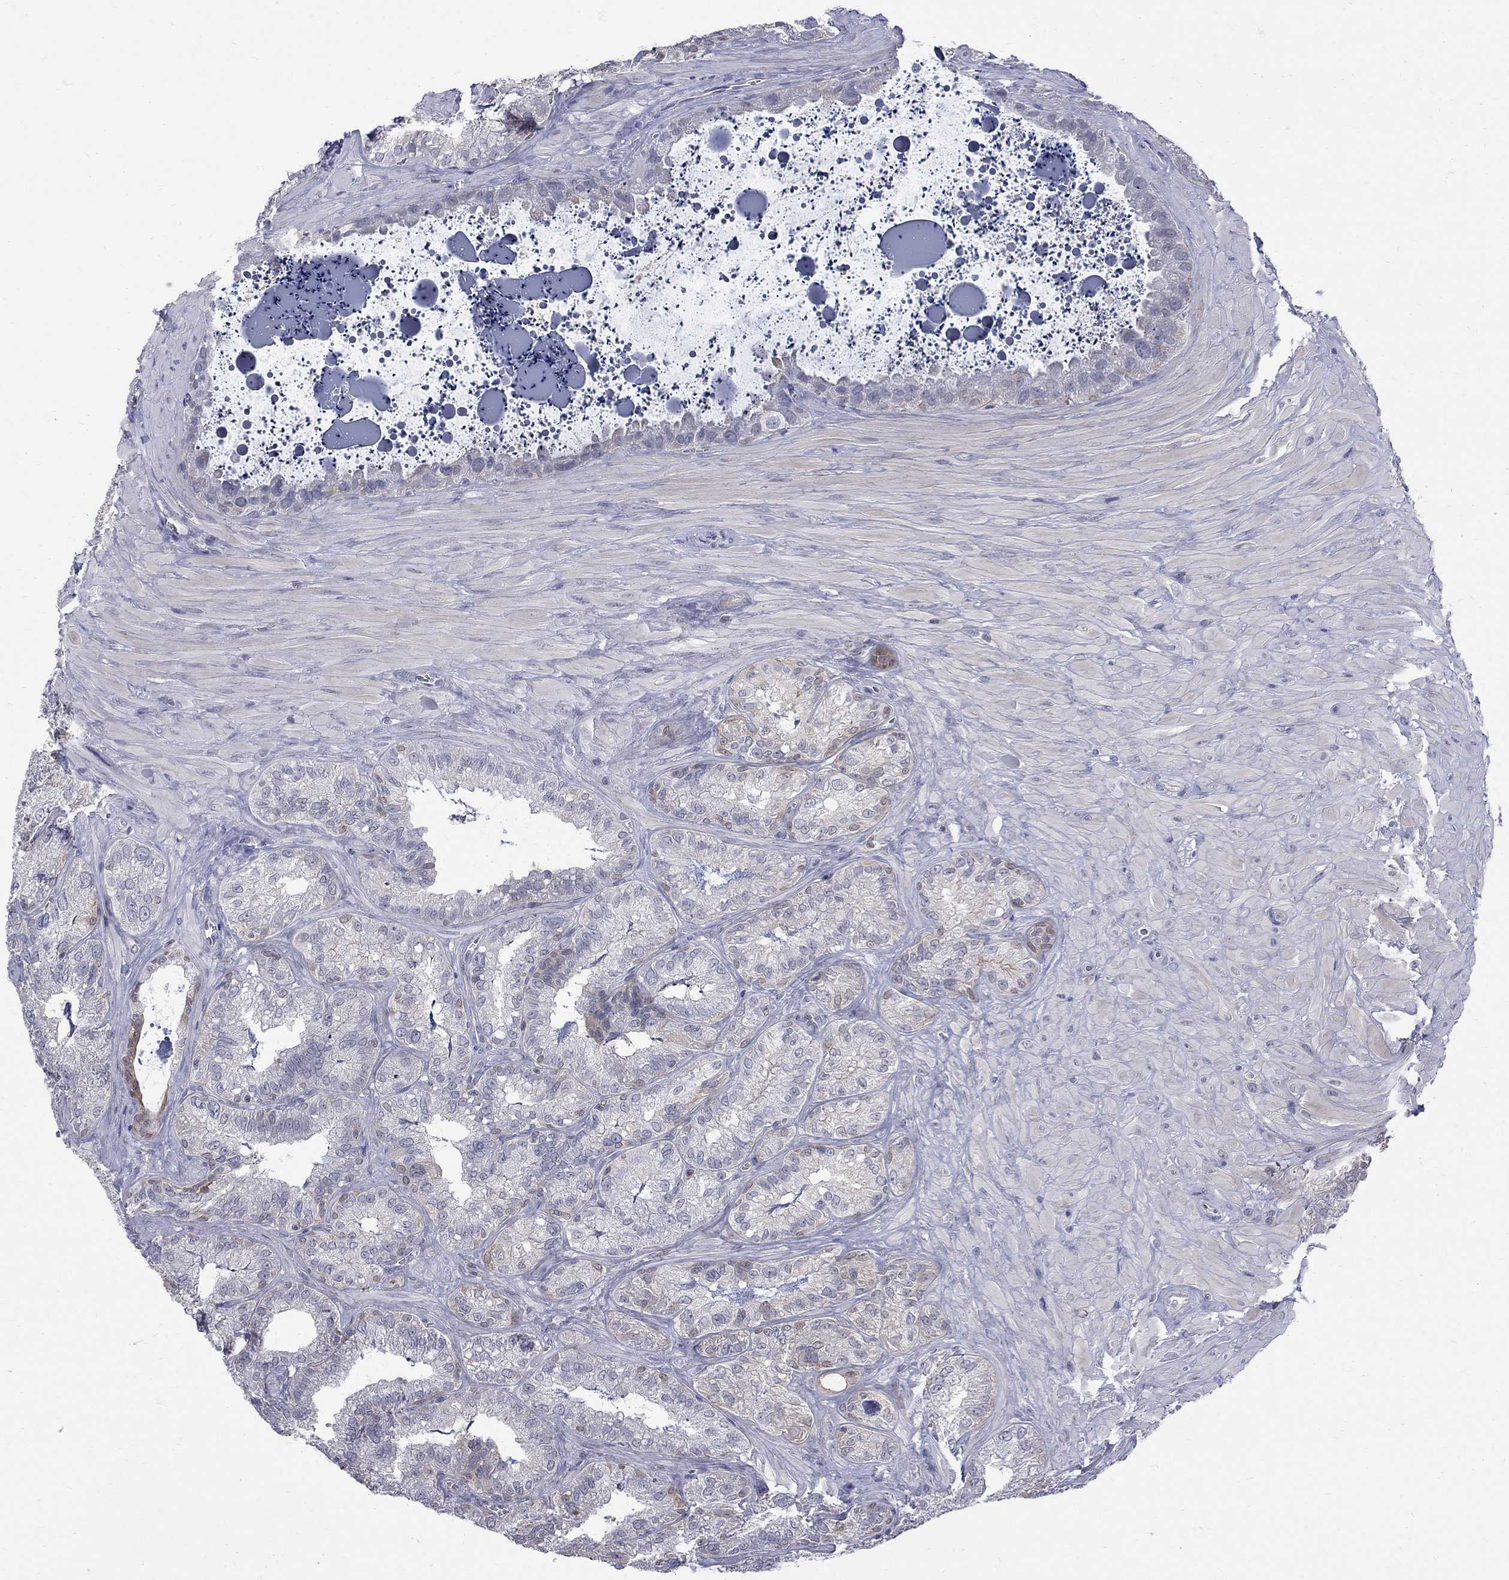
{"staining": {"intensity": "negative", "quantity": "none", "location": "none"}, "tissue": "seminal vesicle", "cell_type": "Glandular cells", "image_type": "normal", "snomed": [{"axis": "morphology", "description": "Normal tissue, NOS"}, {"axis": "topography", "description": "Seminal veicle"}], "caption": "Immunohistochemistry of benign seminal vesicle reveals no positivity in glandular cells. (Stains: DAB IHC with hematoxylin counter stain, Microscopy: brightfield microscopy at high magnification).", "gene": "HKDC1", "patient": {"sex": "male", "age": 57}}